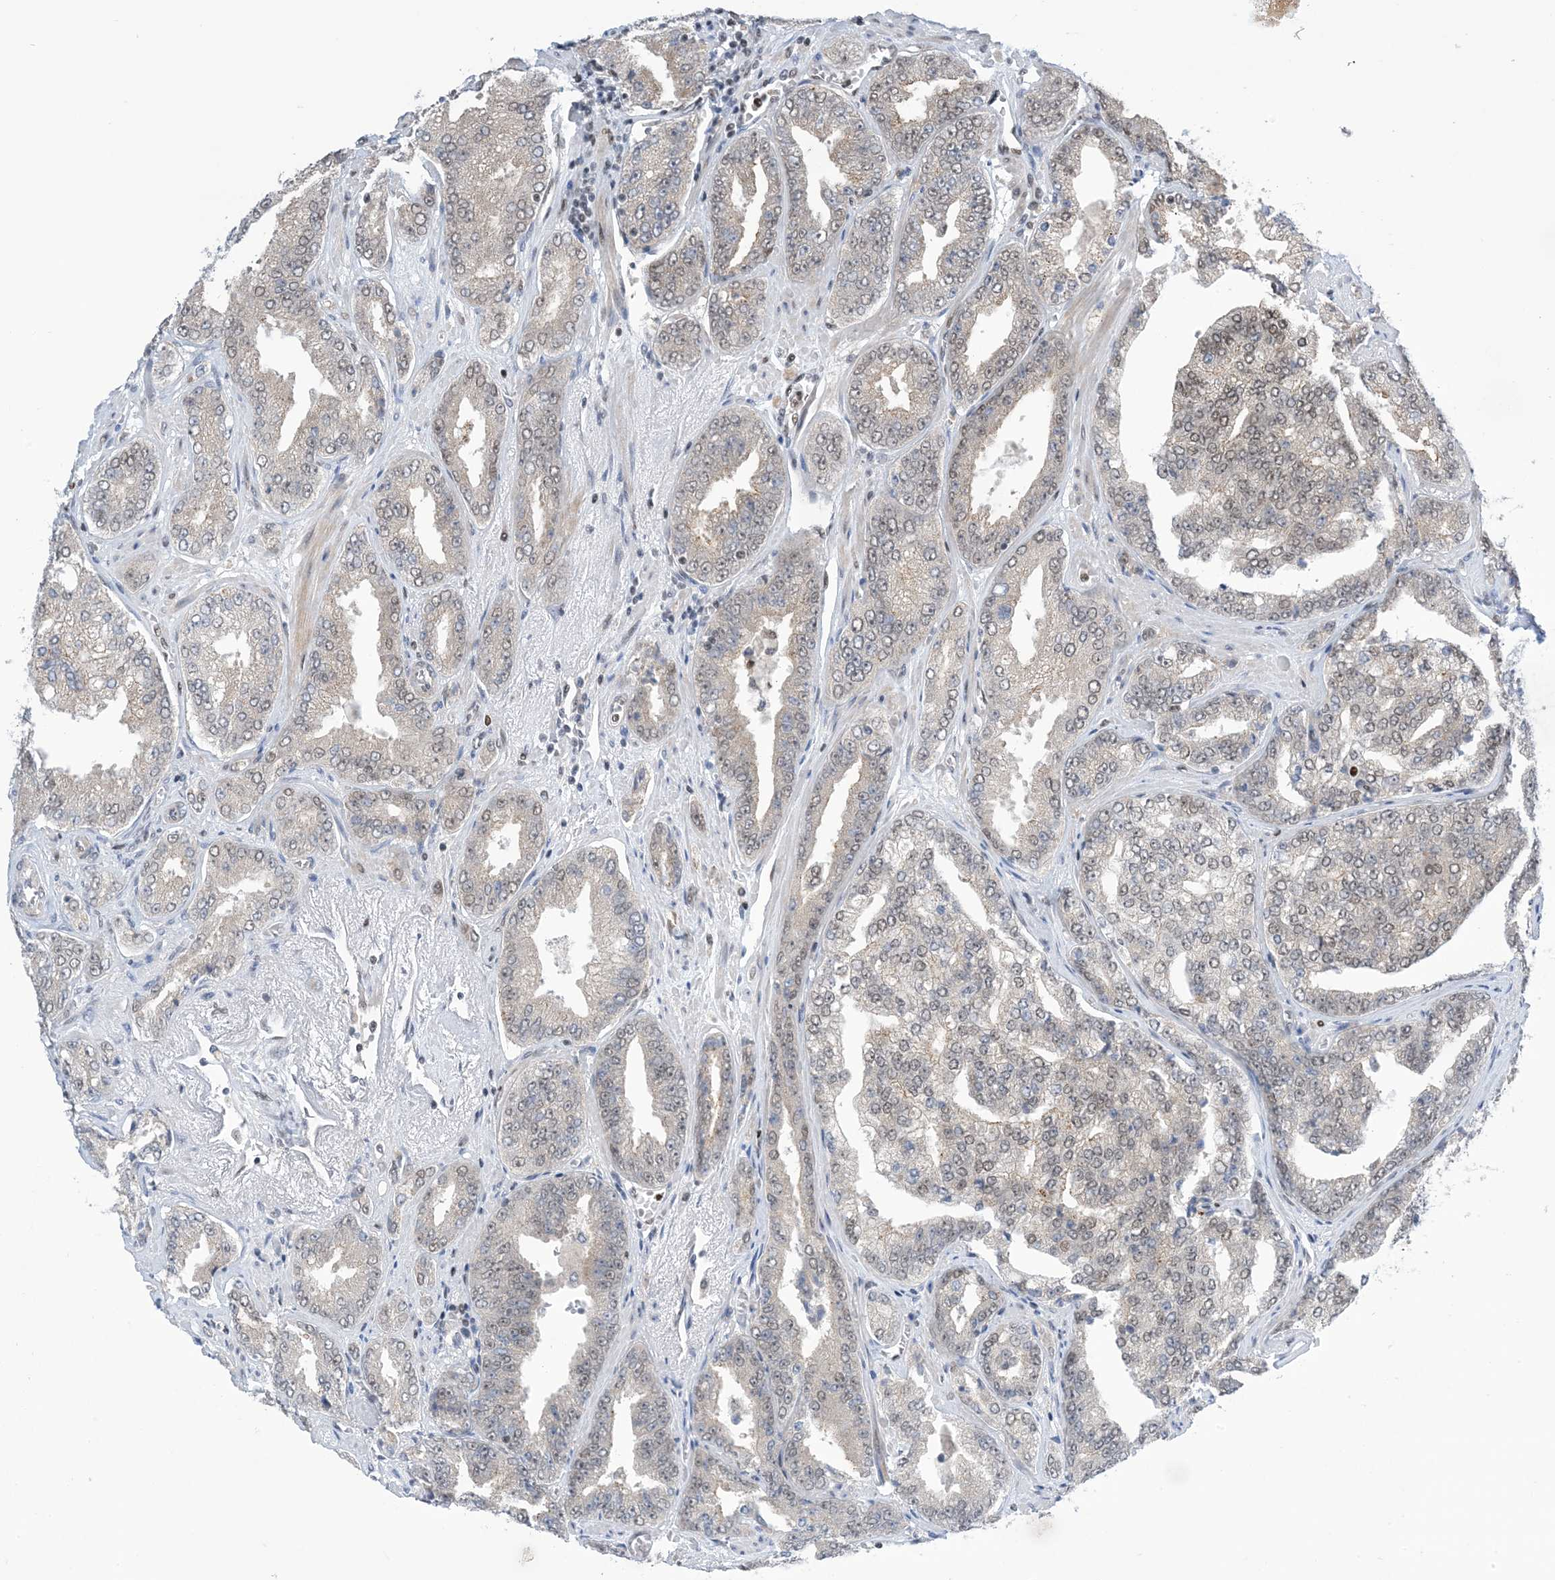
{"staining": {"intensity": "moderate", "quantity": "25%-75%", "location": "cytoplasmic/membranous,nuclear"}, "tissue": "prostate cancer", "cell_type": "Tumor cells", "image_type": "cancer", "snomed": [{"axis": "morphology", "description": "Adenocarcinoma, High grade"}, {"axis": "topography", "description": "Prostate"}], "caption": "Immunohistochemical staining of human prostate cancer reveals medium levels of moderate cytoplasmic/membranous and nuclear protein staining in approximately 25%-75% of tumor cells. (DAB IHC, brown staining for protein, blue staining for nuclei).", "gene": "TFPT", "patient": {"sex": "male", "age": 71}}